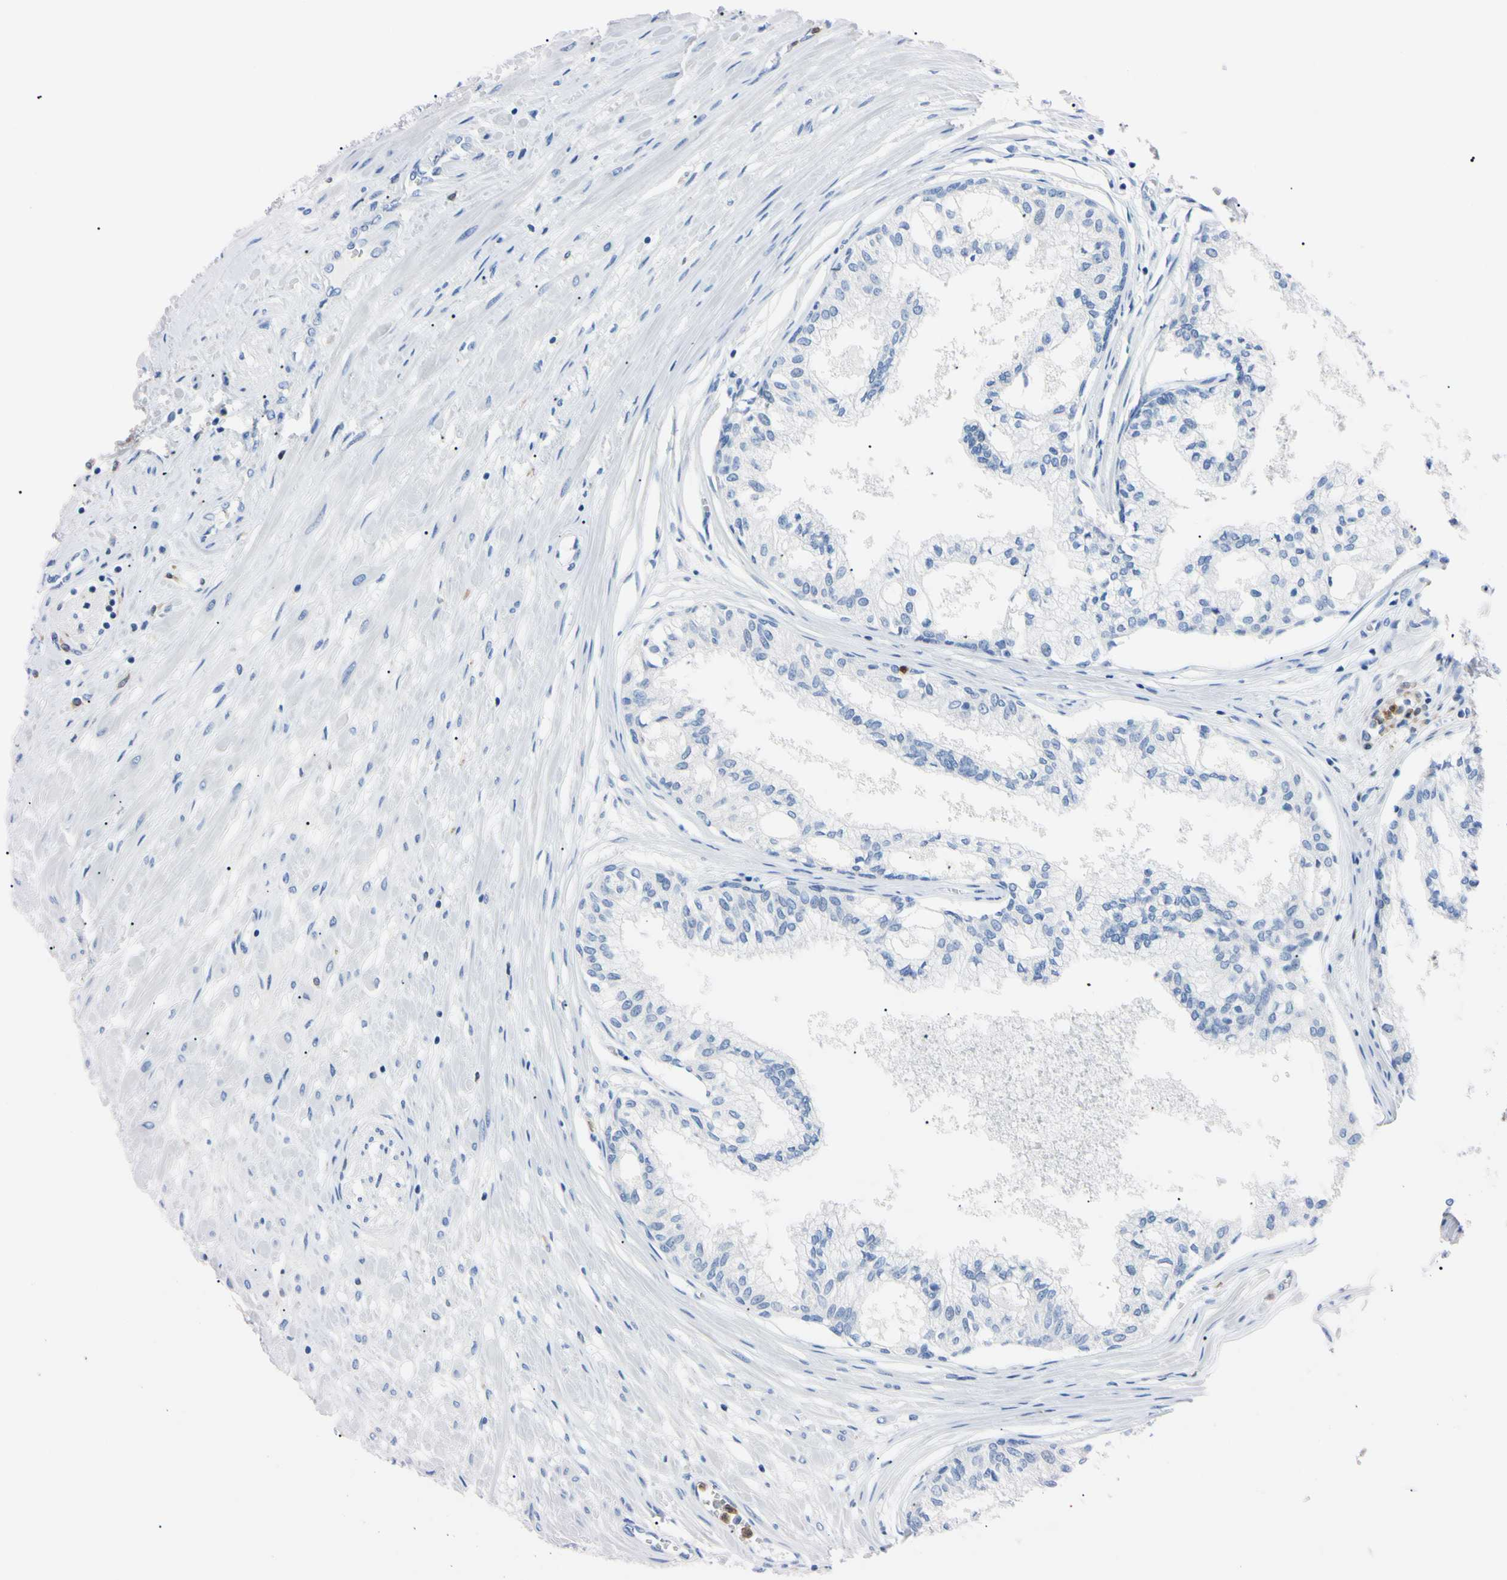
{"staining": {"intensity": "negative", "quantity": "none", "location": "none"}, "tissue": "prostate", "cell_type": "Glandular cells", "image_type": "normal", "snomed": [{"axis": "morphology", "description": "Normal tissue, NOS"}, {"axis": "topography", "description": "Prostate"}, {"axis": "topography", "description": "Seminal veicle"}], "caption": "Immunohistochemistry photomicrograph of unremarkable human prostate stained for a protein (brown), which exhibits no positivity in glandular cells. (DAB IHC, high magnification).", "gene": "NCF4", "patient": {"sex": "male", "age": 60}}